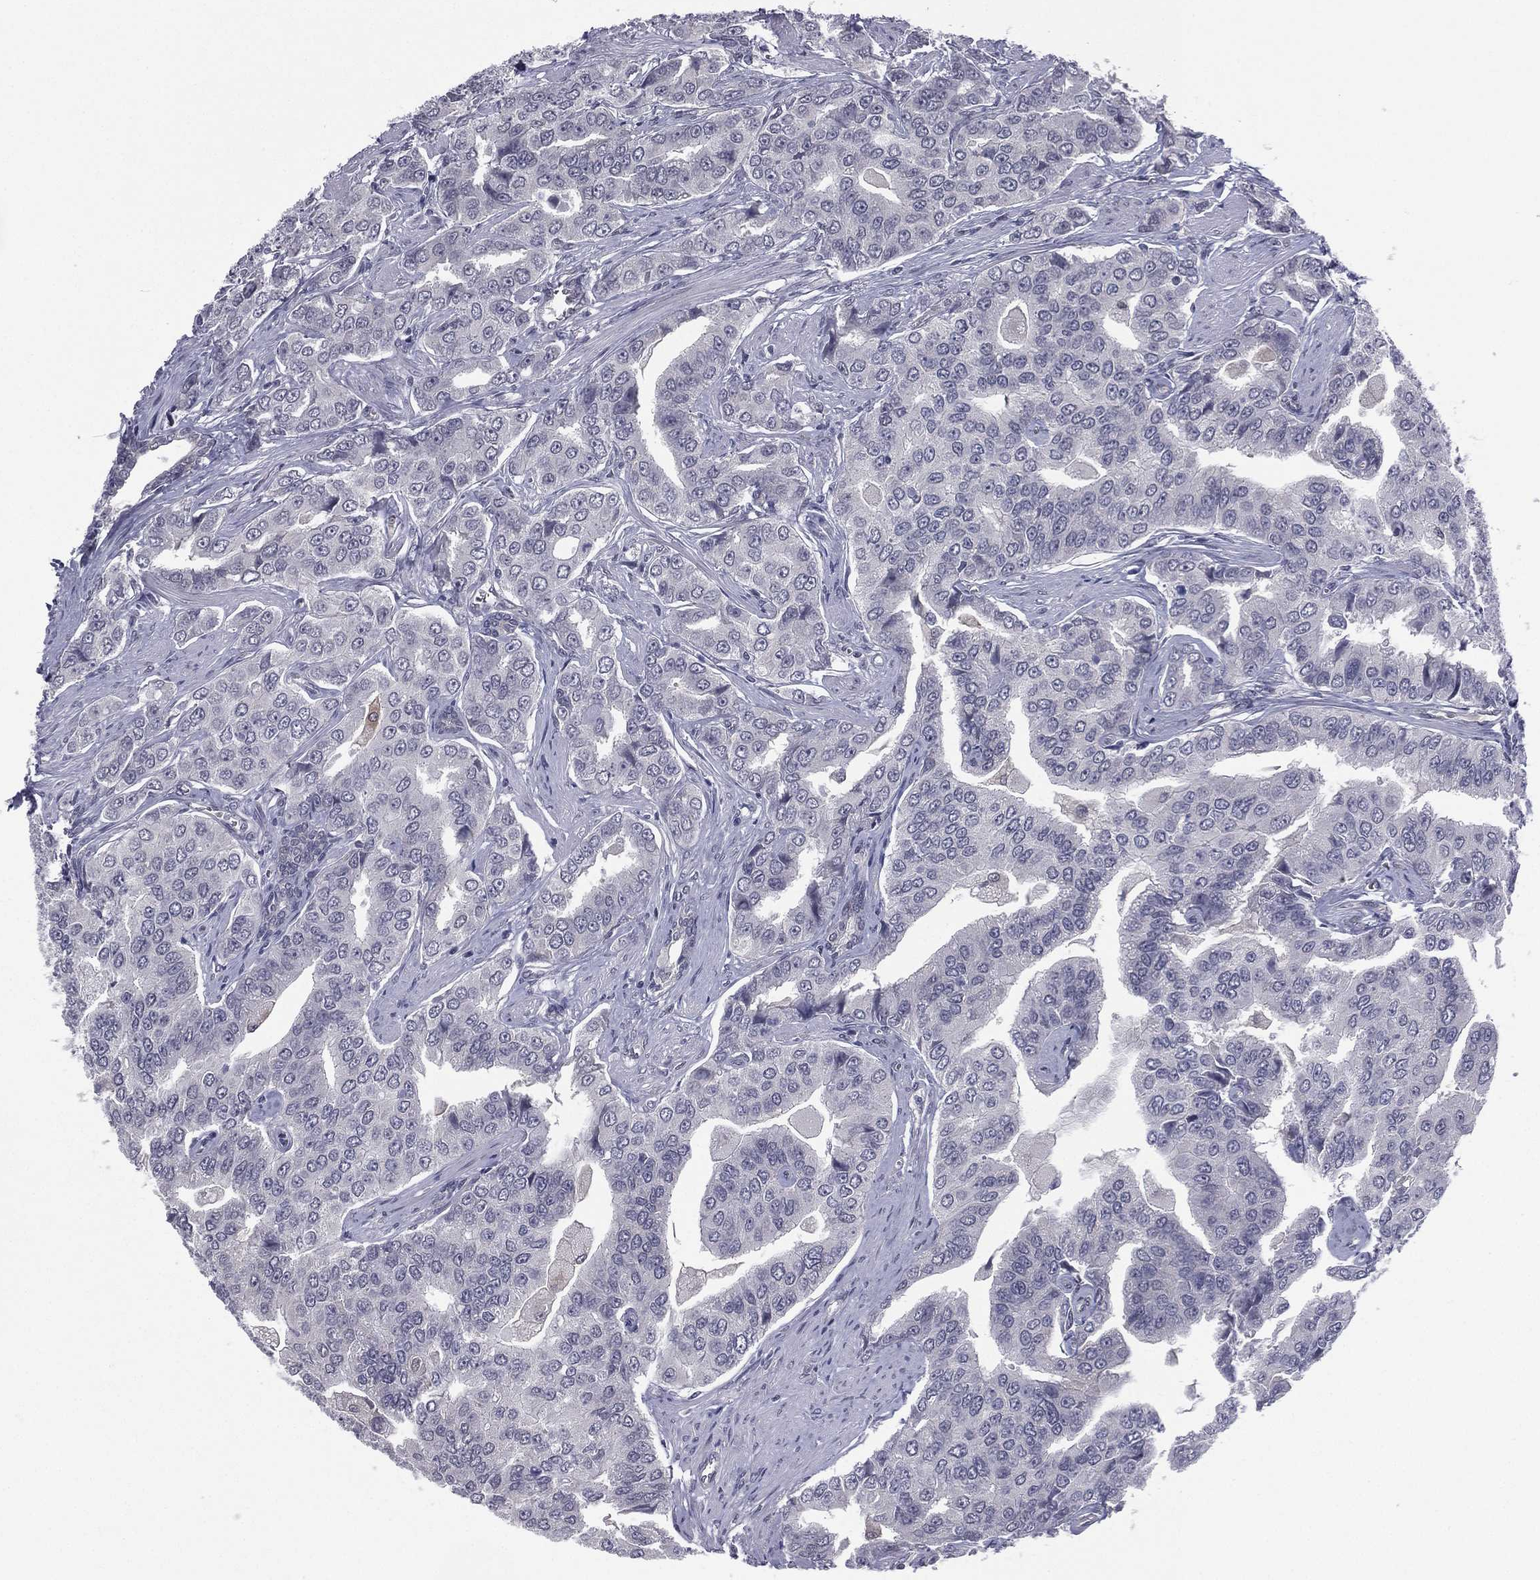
{"staining": {"intensity": "negative", "quantity": "none", "location": "none"}, "tissue": "prostate cancer", "cell_type": "Tumor cells", "image_type": "cancer", "snomed": [{"axis": "morphology", "description": "Adenocarcinoma, NOS"}, {"axis": "topography", "description": "Prostate and seminal vesicle, NOS"}, {"axis": "topography", "description": "Prostate"}], "caption": "High power microscopy photomicrograph of an immunohistochemistry (IHC) micrograph of prostate cancer, revealing no significant expression in tumor cells.", "gene": "ACTRT2", "patient": {"sex": "male", "age": 69}}